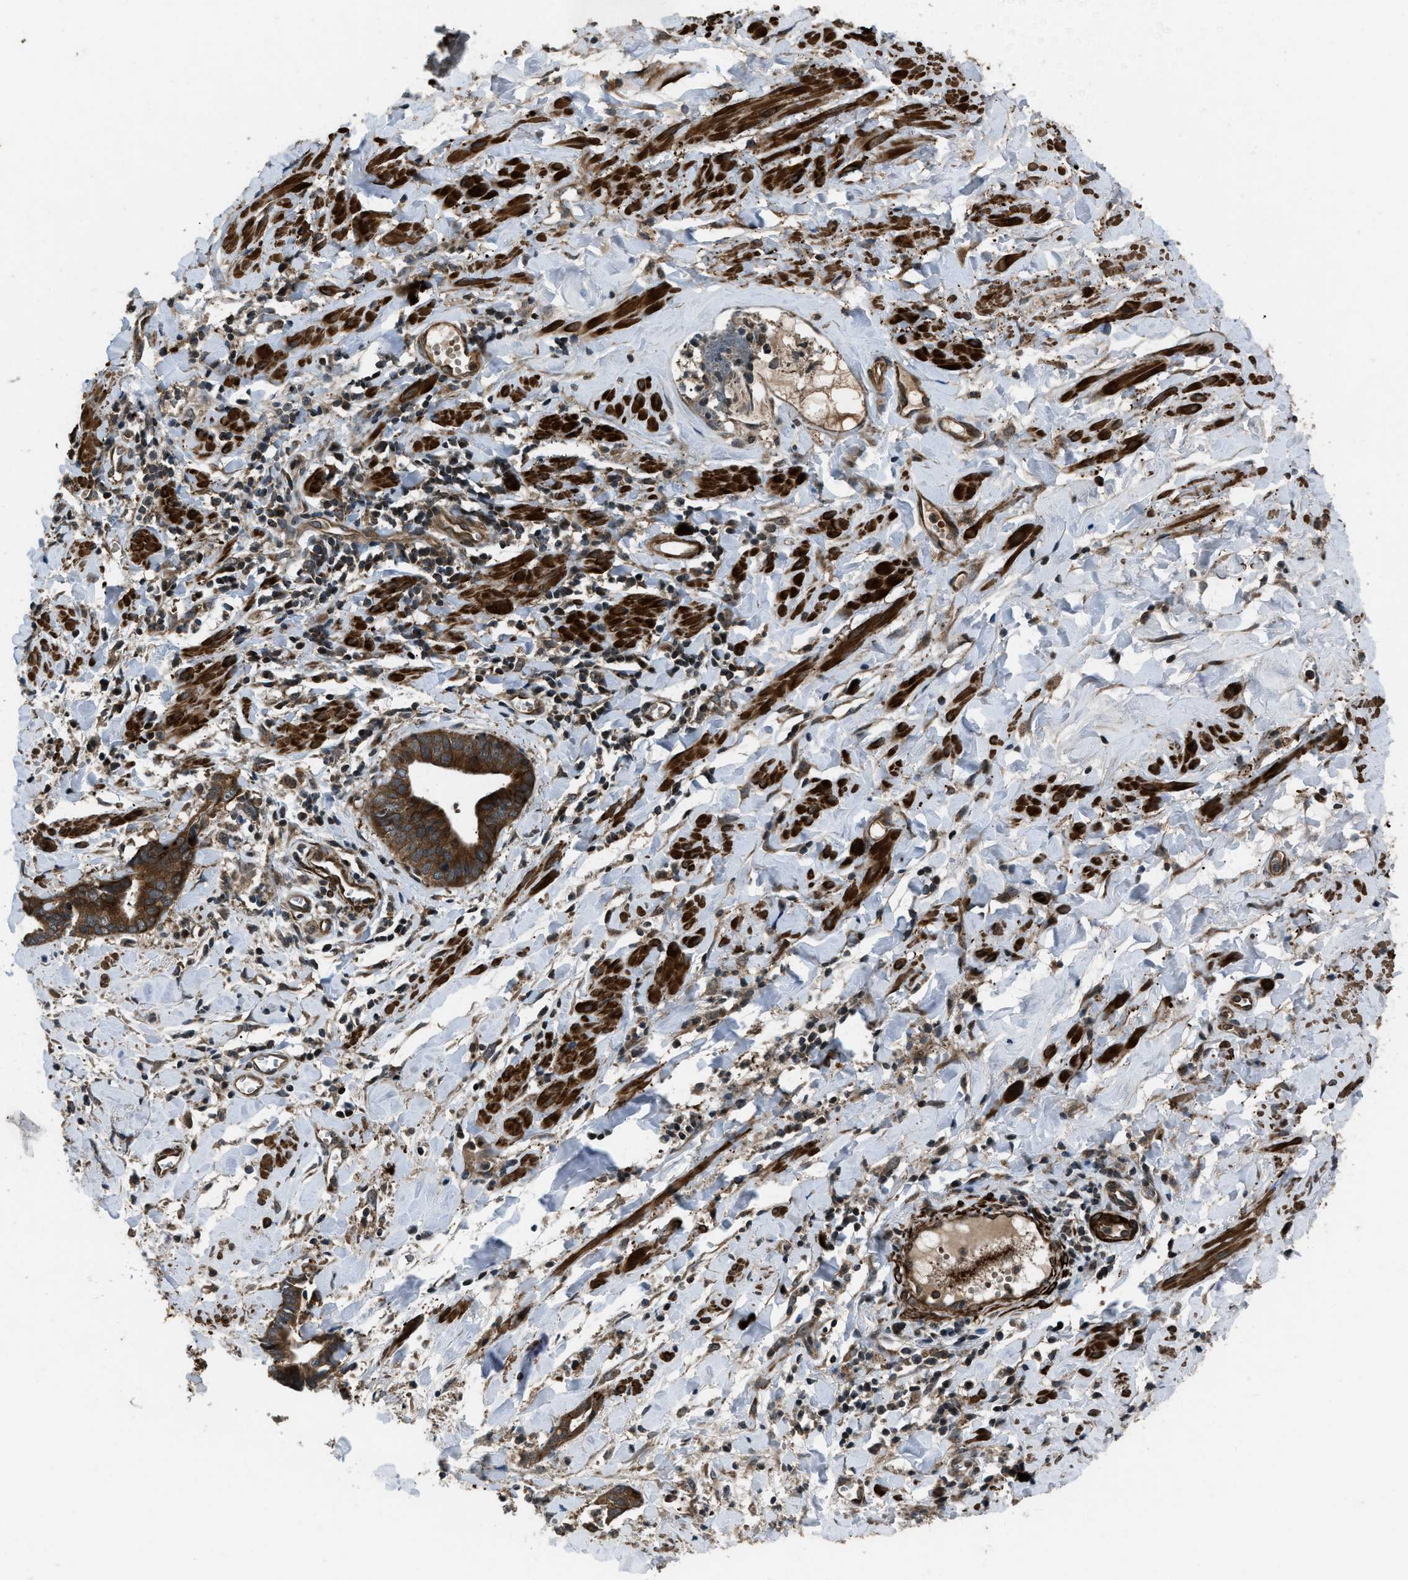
{"staining": {"intensity": "strong", "quantity": ">75%", "location": "cytoplasmic/membranous"}, "tissue": "cervical cancer", "cell_type": "Tumor cells", "image_type": "cancer", "snomed": [{"axis": "morphology", "description": "Adenocarcinoma, NOS"}, {"axis": "topography", "description": "Cervix"}], "caption": "Strong cytoplasmic/membranous protein expression is present in about >75% of tumor cells in cervical cancer (adenocarcinoma).", "gene": "IRAK4", "patient": {"sex": "female", "age": 44}}